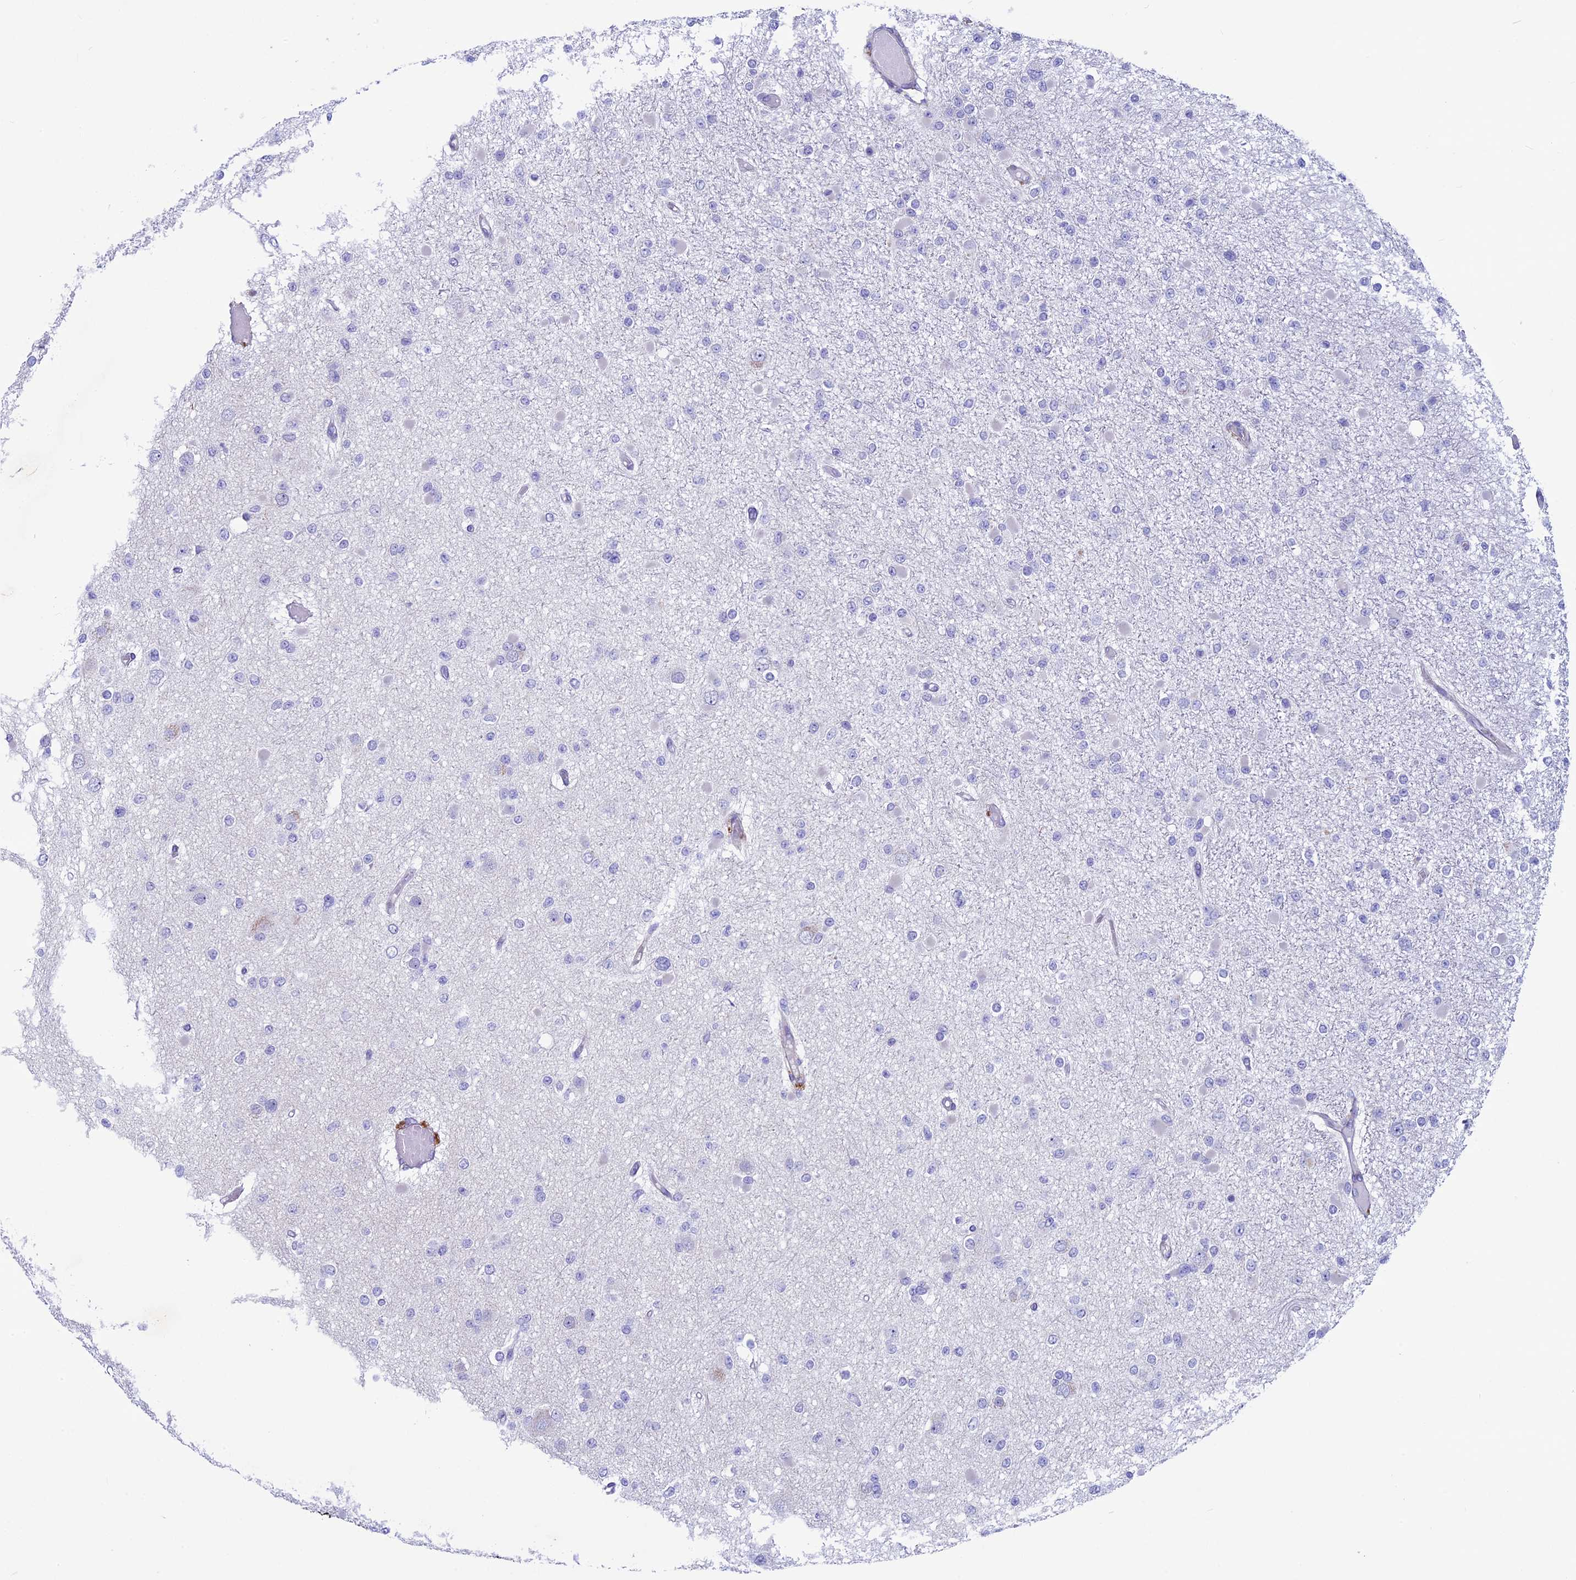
{"staining": {"intensity": "negative", "quantity": "none", "location": "none"}, "tissue": "glioma", "cell_type": "Tumor cells", "image_type": "cancer", "snomed": [{"axis": "morphology", "description": "Glioma, malignant, Low grade"}, {"axis": "topography", "description": "Brain"}], "caption": "The micrograph shows no staining of tumor cells in glioma. (Stains: DAB (3,3'-diaminobenzidine) immunohistochemistry (IHC) with hematoxylin counter stain, Microscopy: brightfield microscopy at high magnification).", "gene": "LOXL1", "patient": {"sex": "female", "age": 22}}